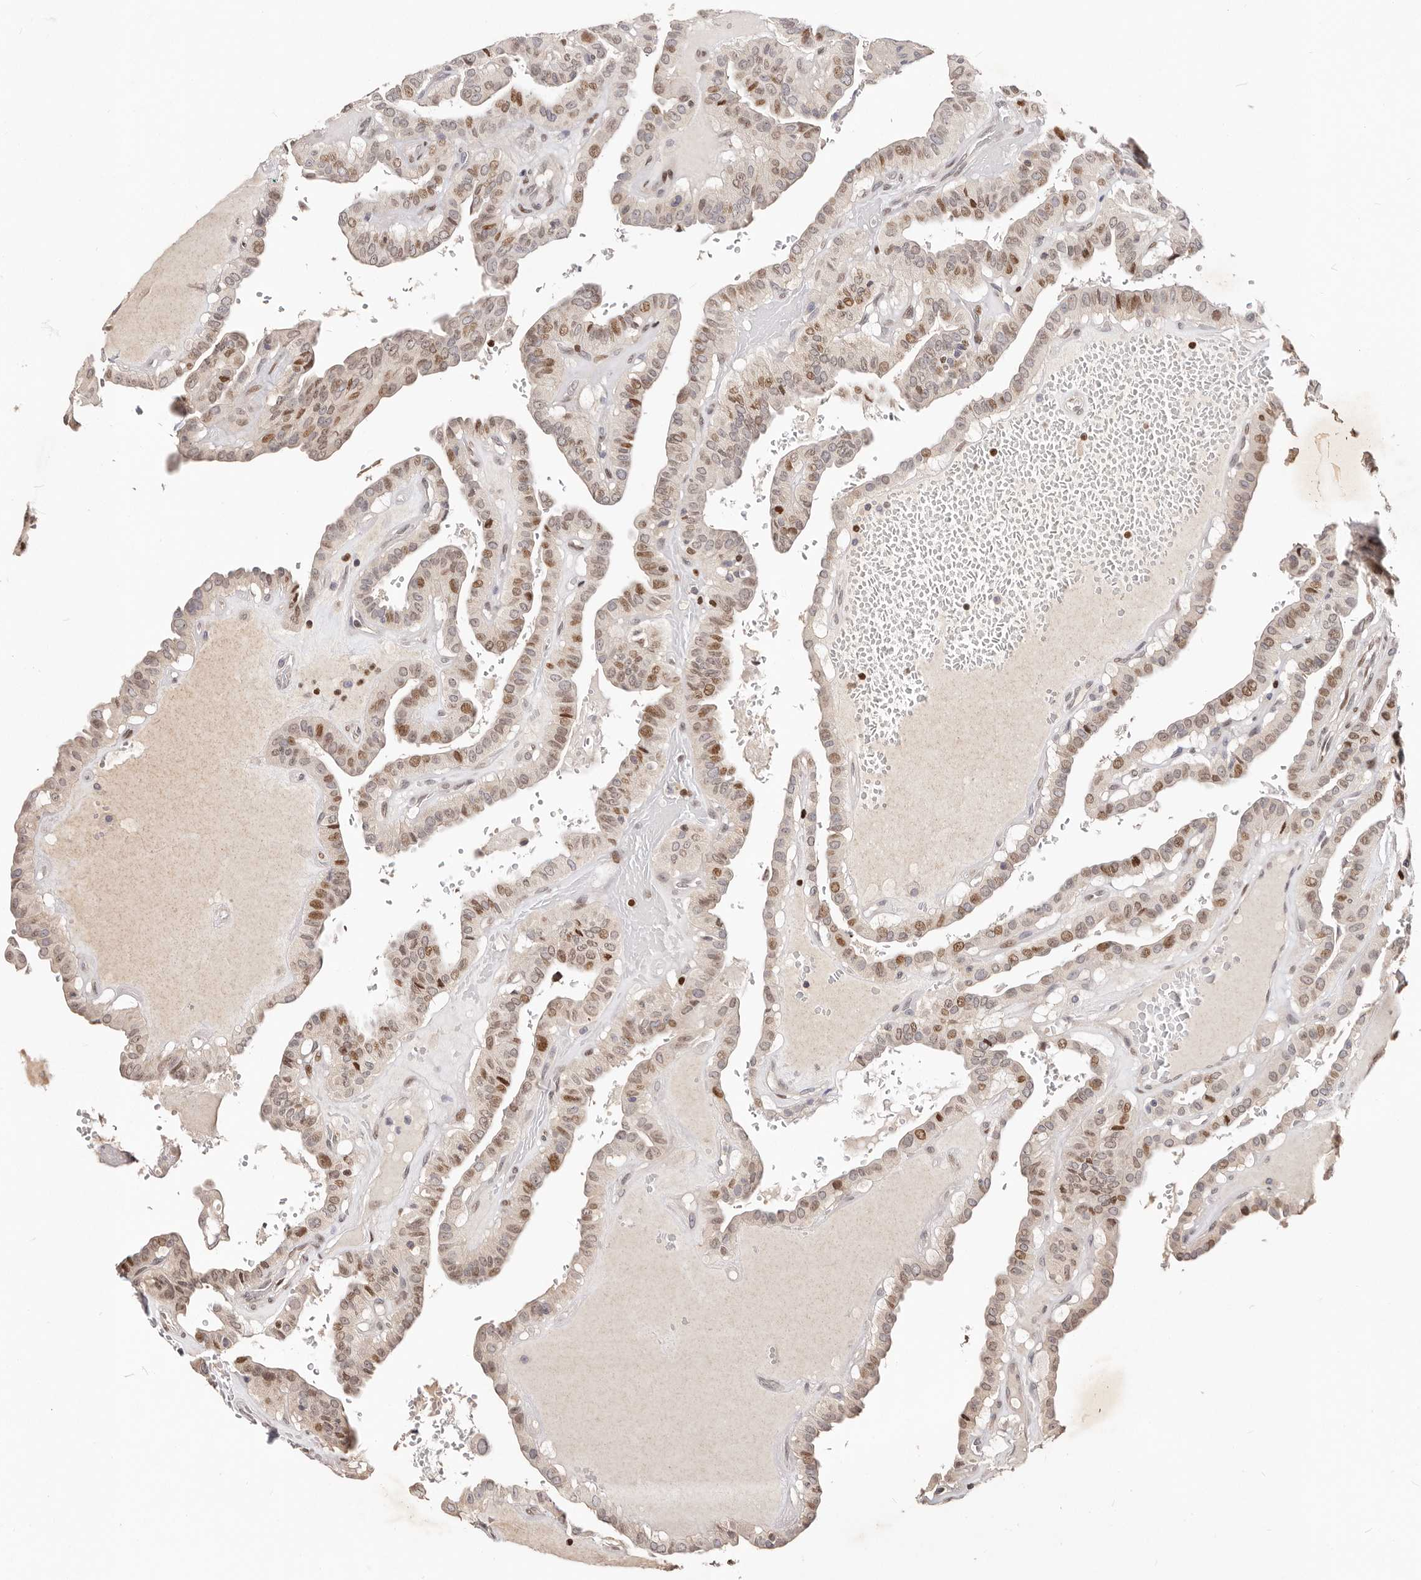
{"staining": {"intensity": "moderate", "quantity": "25%-75%", "location": "nuclear"}, "tissue": "thyroid cancer", "cell_type": "Tumor cells", "image_type": "cancer", "snomed": [{"axis": "morphology", "description": "Papillary adenocarcinoma, NOS"}, {"axis": "topography", "description": "Thyroid gland"}], "caption": "Immunohistochemical staining of human thyroid cancer exhibits medium levels of moderate nuclear protein expression in approximately 25%-75% of tumor cells.", "gene": "IQGAP3", "patient": {"sex": "male", "age": 77}}